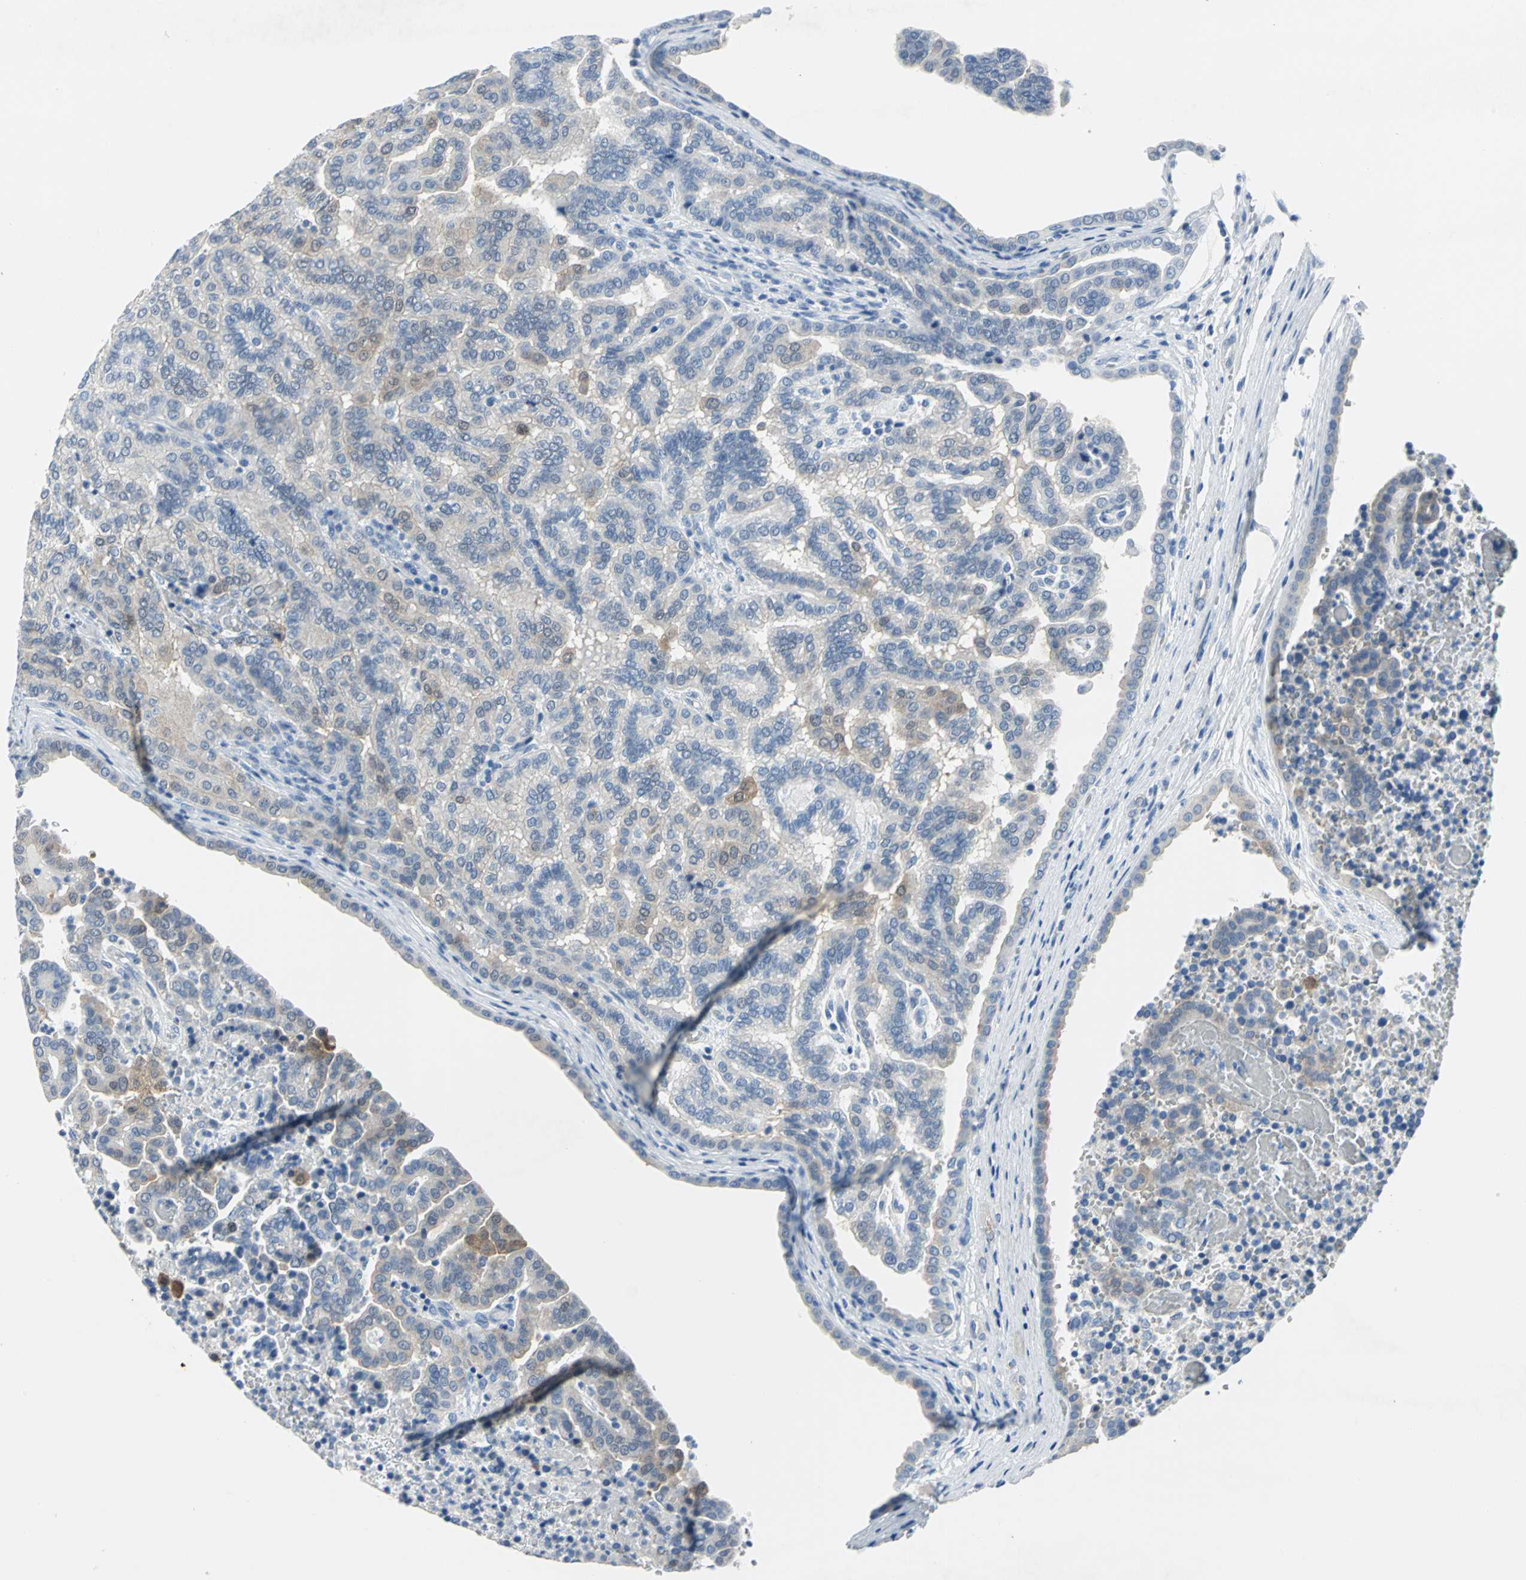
{"staining": {"intensity": "weak", "quantity": "<25%", "location": "cytoplasmic/membranous"}, "tissue": "renal cancer", "cell_type": "Tumor cells", "image_type": "cancer", "snomed": [{"axis": "morphology", "description": "Adenocarcinoma, NOS"}, {"axis": "topography", "description": "Kidney"}], "caption": "Adenocarcinoma (renal) was stained to show a protein in brown. There is no significant staining in tumor cells. The staining was performed using DAB to visualize the protein expression in brown, while the nuclei were stained in blue with hematoxylin (Magnification: 20x).", "gene": "SFN", "patient": {"sex": "male", "age": 61}}